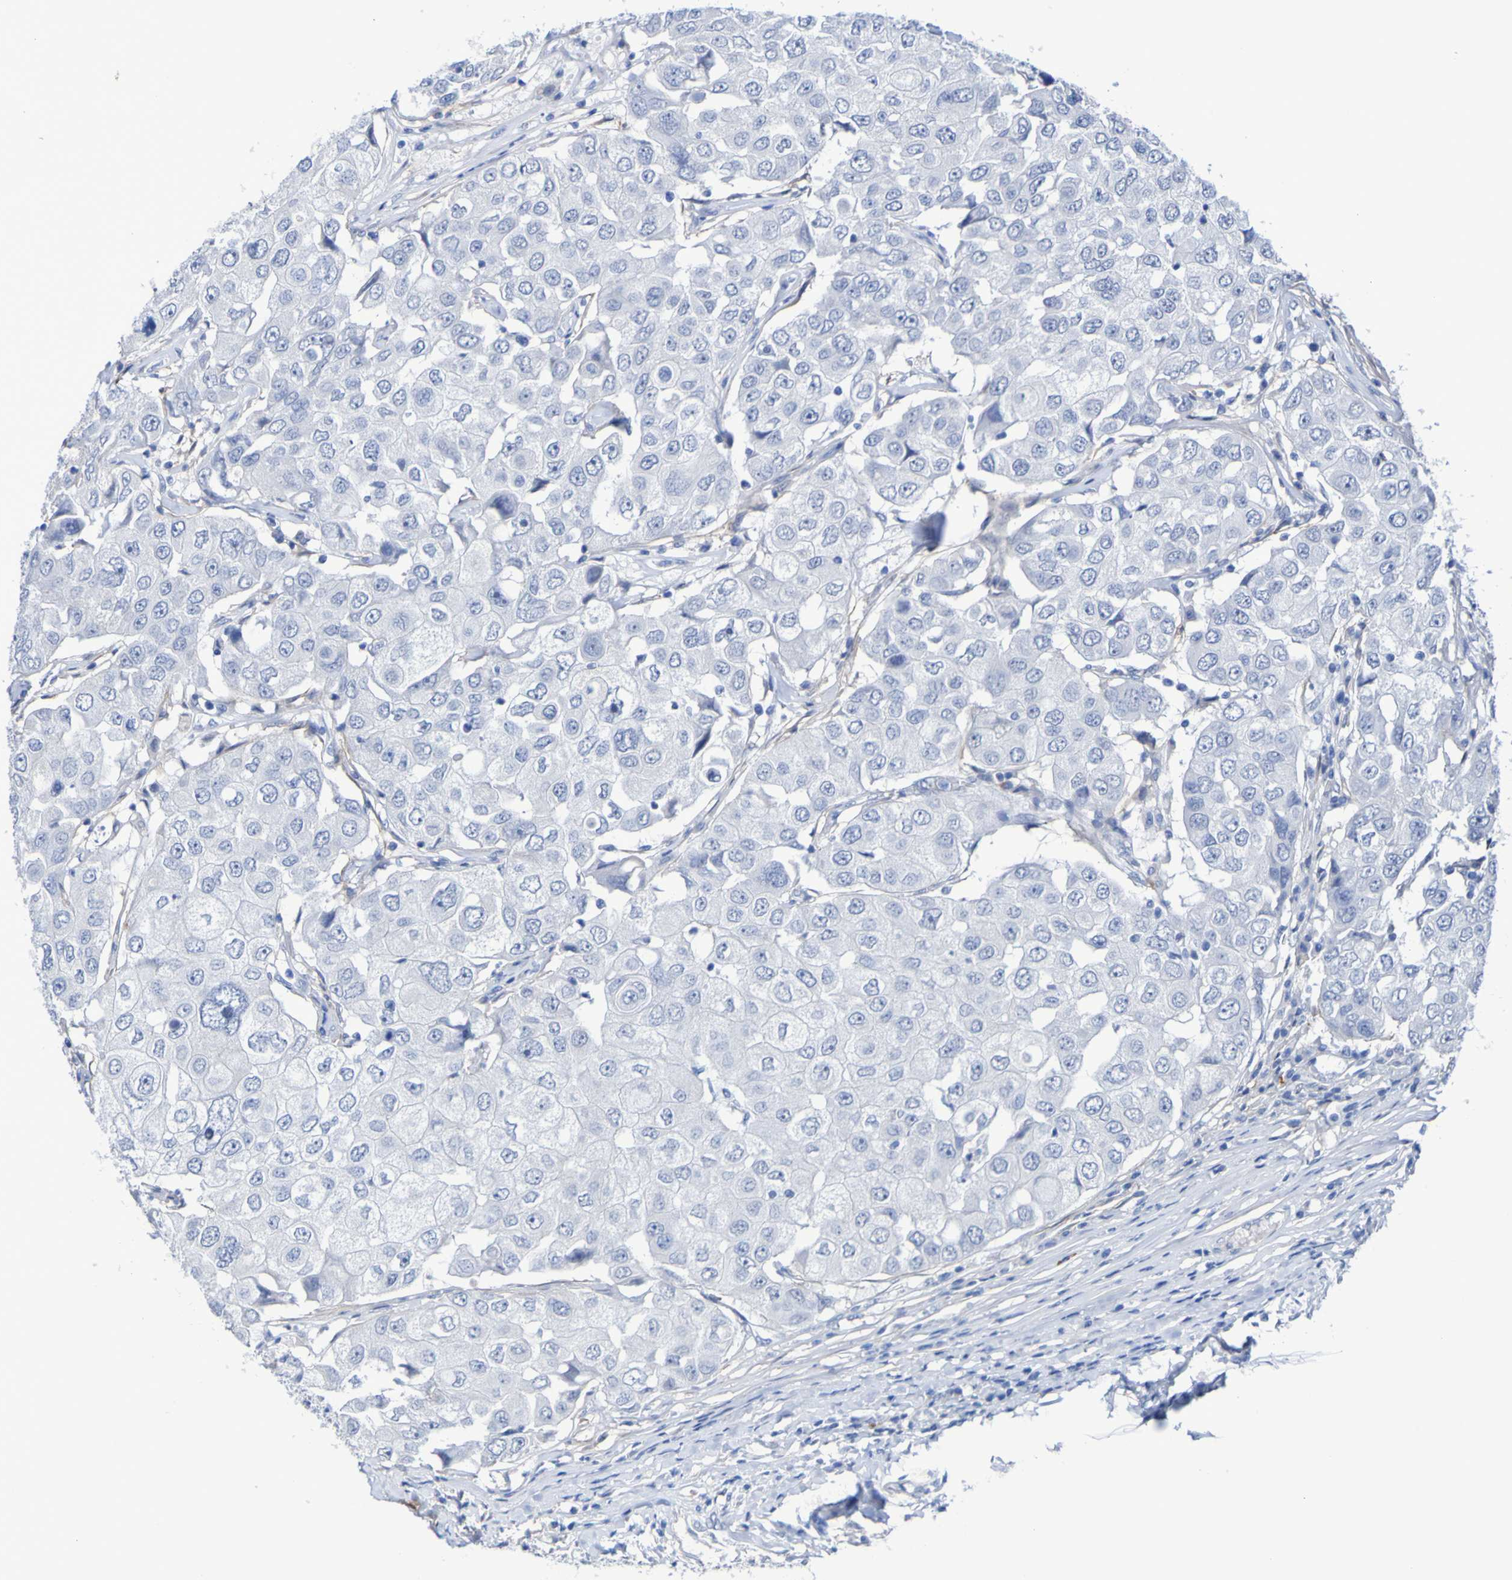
{"staining": {"intensity": "negative", "quantity": "none", "location": "none"}, "tissue": "breast cancer", "cell_type": "Tumor cells", "image_type": "cancer", "snomed": [{"axis": "morphology", "description": "Duct carcinoma"}, {"axis": "topography", "description": "Breast"}], "caption": "This is an immunohistochemistry image of breast cancer. There is no expression in tumor cells.", "gene": "SGCB", "patient": {"sex": "female", "age": 27}}